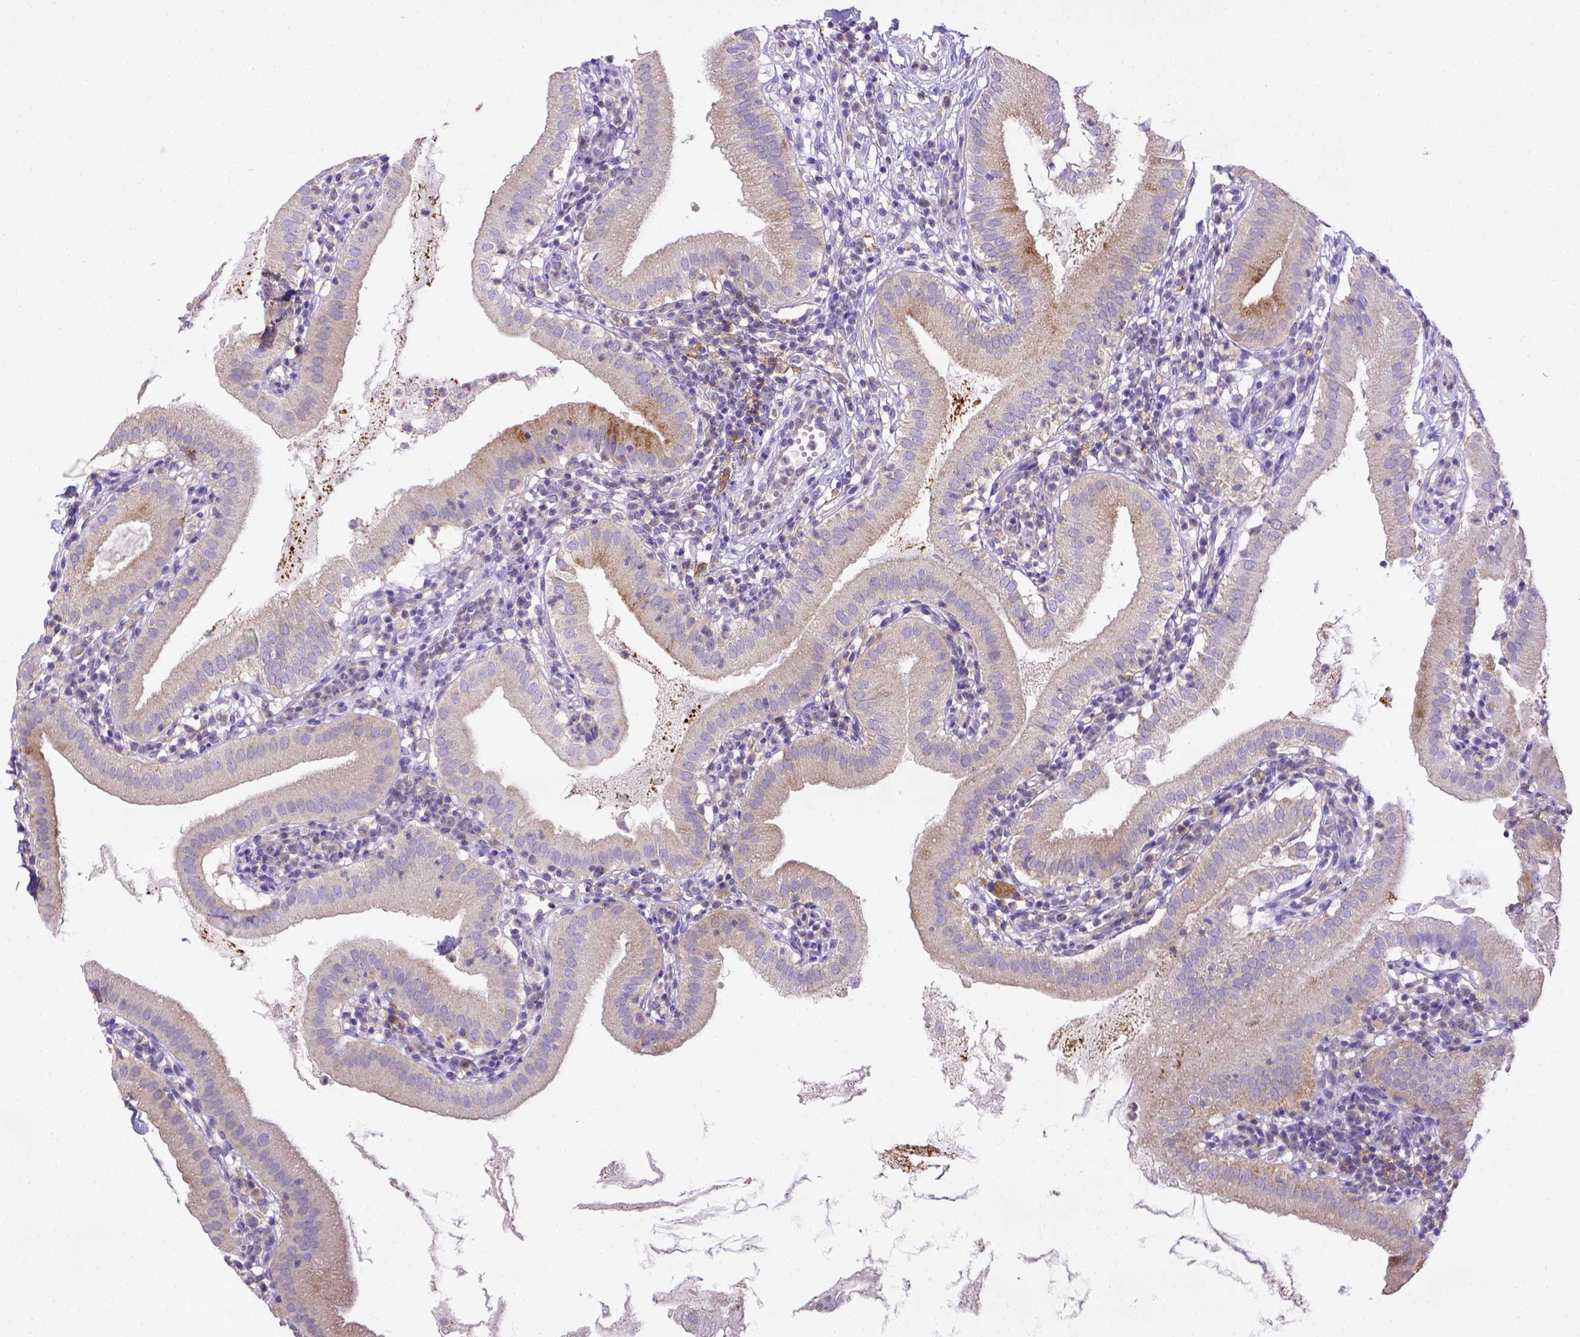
{"staining": {"intensity": "weak", "quantity": "<25%", "location": "cytoplasmic/membranous"}, "tissue": "gallbladder", "cell_type": "Glandular cells", "image_type": "normal", "snomed": [{"axis": "morphology", "description": "Normal tissue, NOS"}, {"axis": "topography", "description": "Gallbladder"}], "caption": "Immunohistochemistry image of unremarkable gallbladder stained for a protein (brown), which demonstrates no staining in glandular cells. (Stains: DAB immunohistochemistry (IHC) with hematoxylin counter stain, Microscopy: brightfield microscopy at high magnification).", "gene": "CD40", "patient": {"sex": "female", "age": 65}}